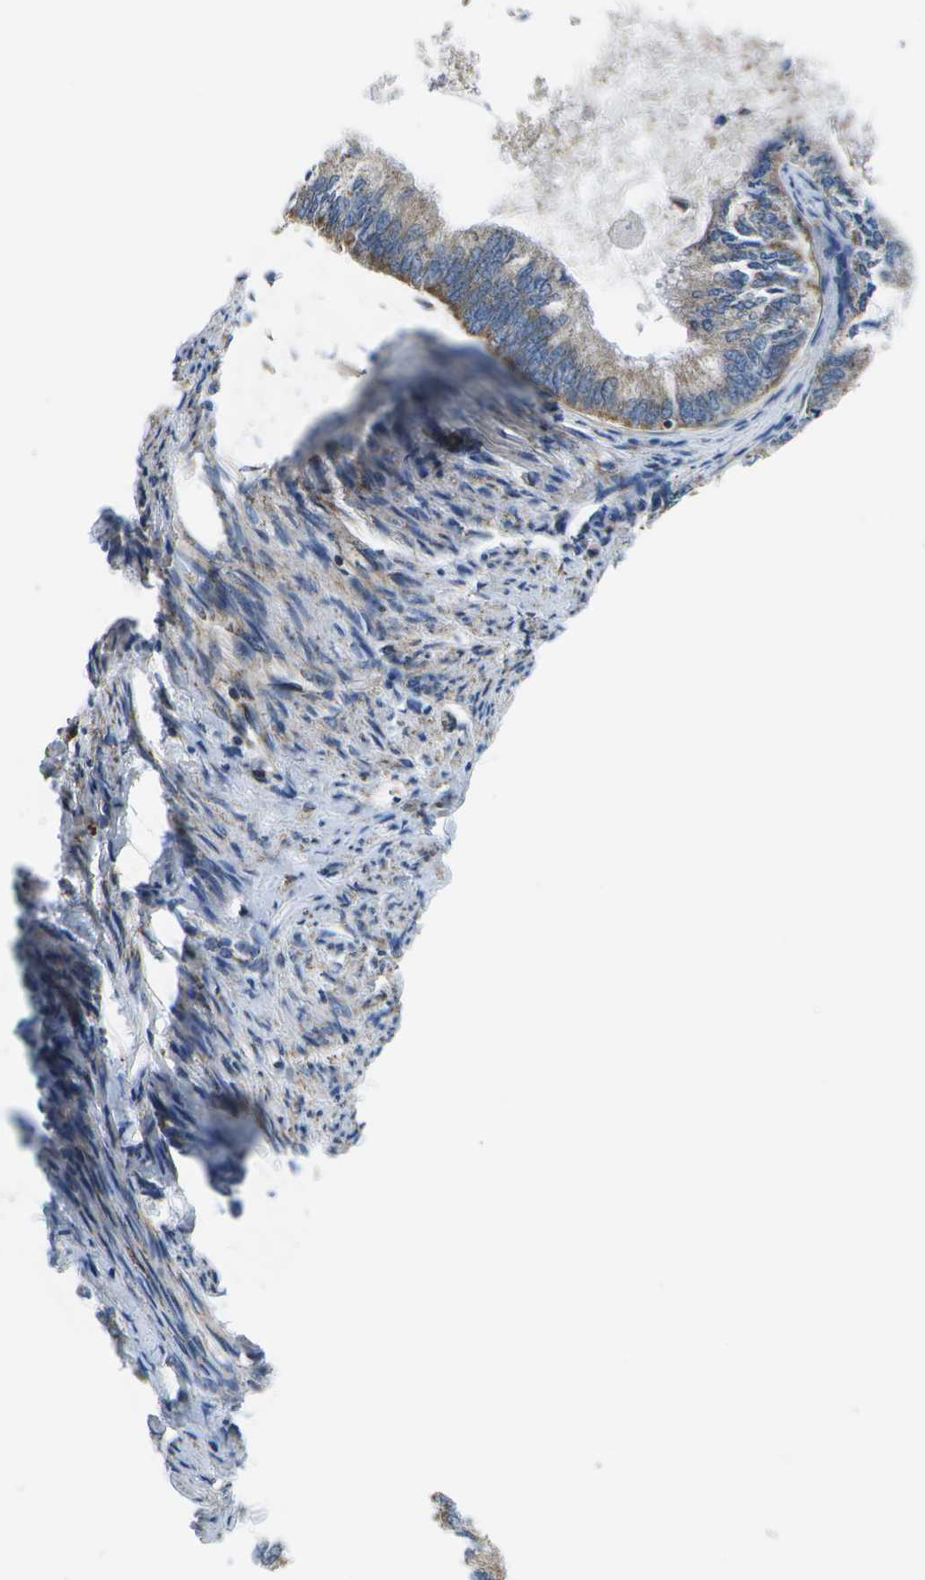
{"staining": {"intensity": "weak", "quantity": "<25%", "location": "cytoplasmic/membranous"}, "tissue": "endometrial cancer", "cell_type": "Tumor cells", "image_type": "cancer", "snomed": [{"axis": "morphology", "description": "Adenocarcinoma, NOS"}, {"axis": "topography", "description": "Endometrium"}], "caption": "DAB immunohistochemical staining of human endometrial cancer (adenocarcinoma) displays no significant expression in tumor cells.", "gene": "MVK", "patient": {"sex": "female", "age": 86}}